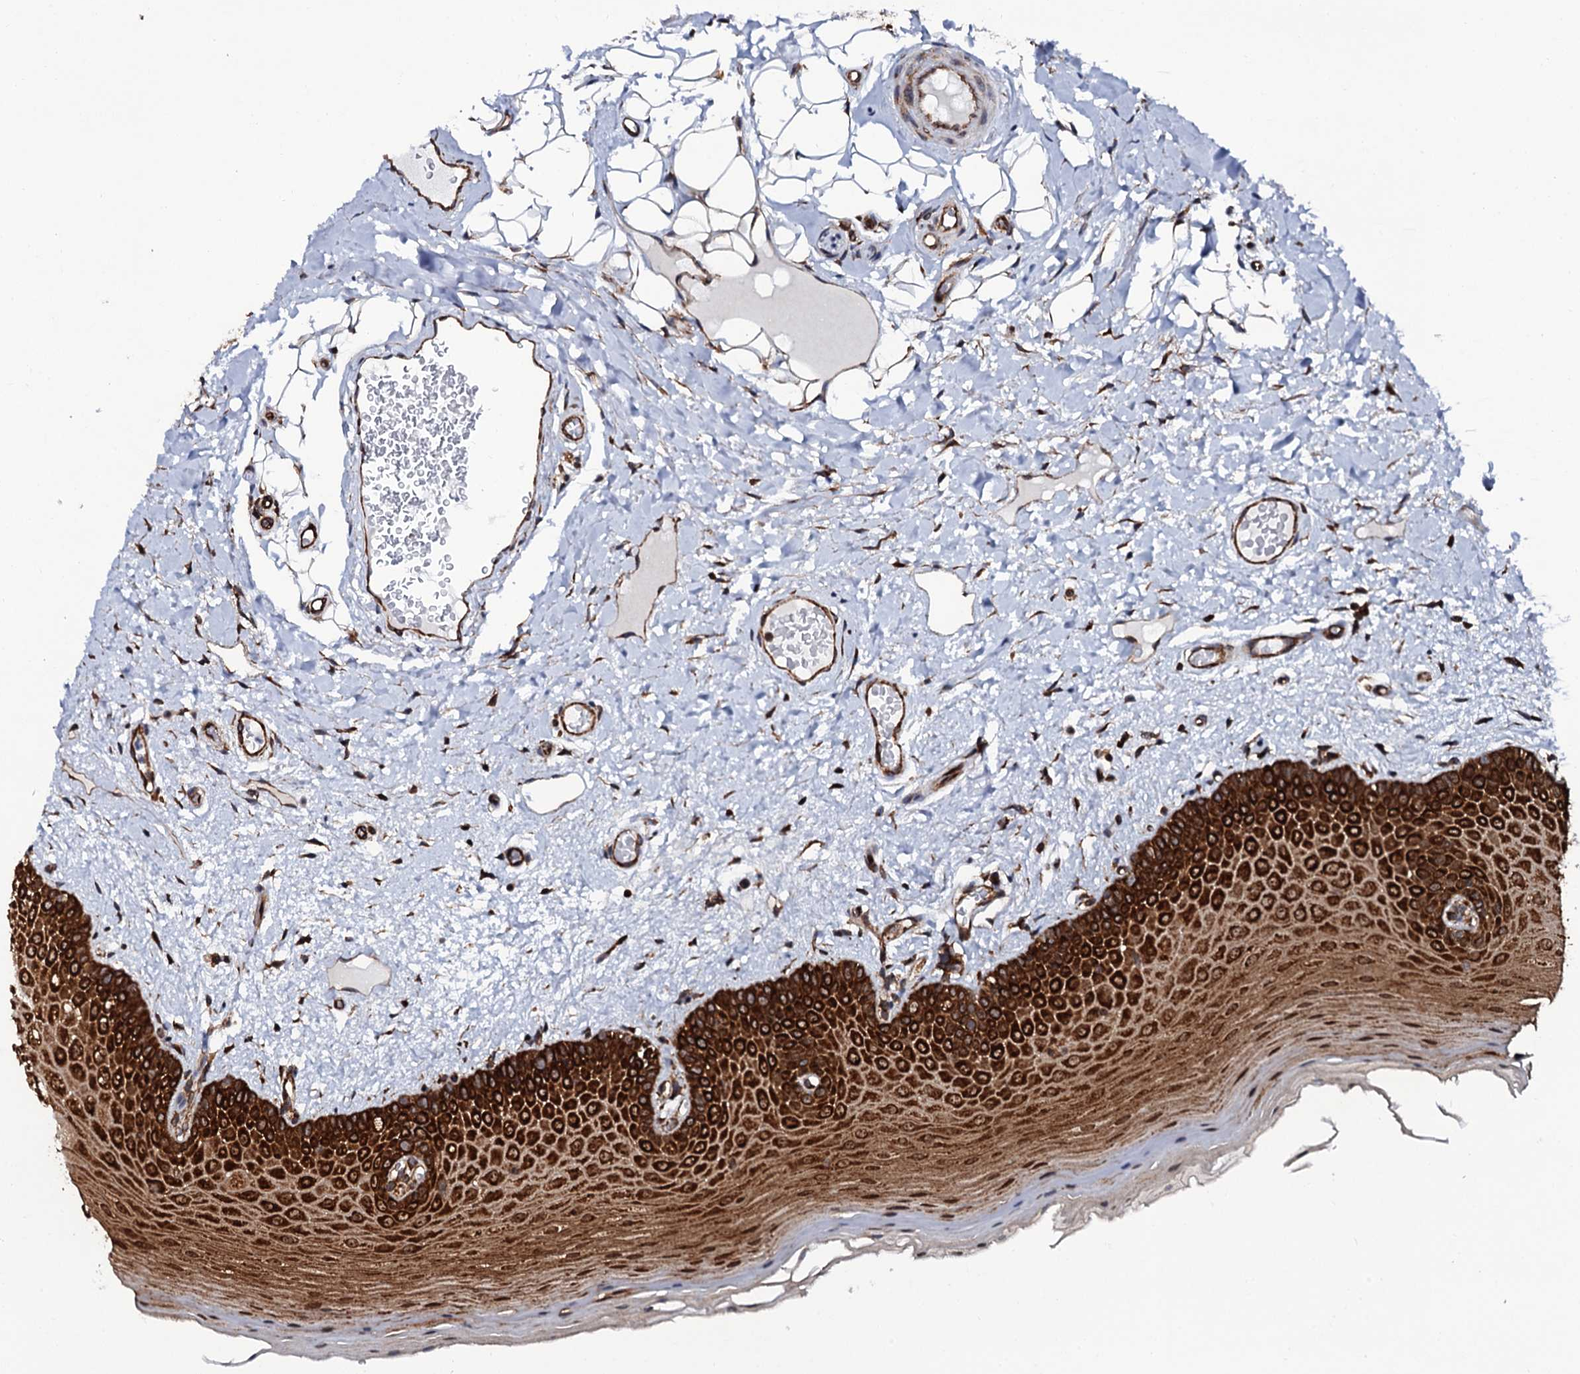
{"staining": {"intensity": "strong", "quantity": ">75%", "location": "cytoplasmic/membranous"}, "tissue": "oral mucosa", "cell_type": "Squamous epithelial cells", "image_type": "normal", "snomed": [{"axis": "morphology", "description": "Normal tissue, NOS"}, {"axis": "topography", "description": "Oral tissue"}, {"axis": "topography", "description": "Tounge, NOS"}], "caption": "Oral mucosa stained with DAB IHC demonstrates high levels of strong cytoplasmic/membranous expression in approximately >75% of squamous epithelial cells. The protein is stained brown, and the nuclei are stained in blue (DAB (3,3'-diaminobenzidine) IHC with brightfield microscopy, high magnification).", "gene": "SPTY2D1", "patient": {"sex": "male", "age": 47}}